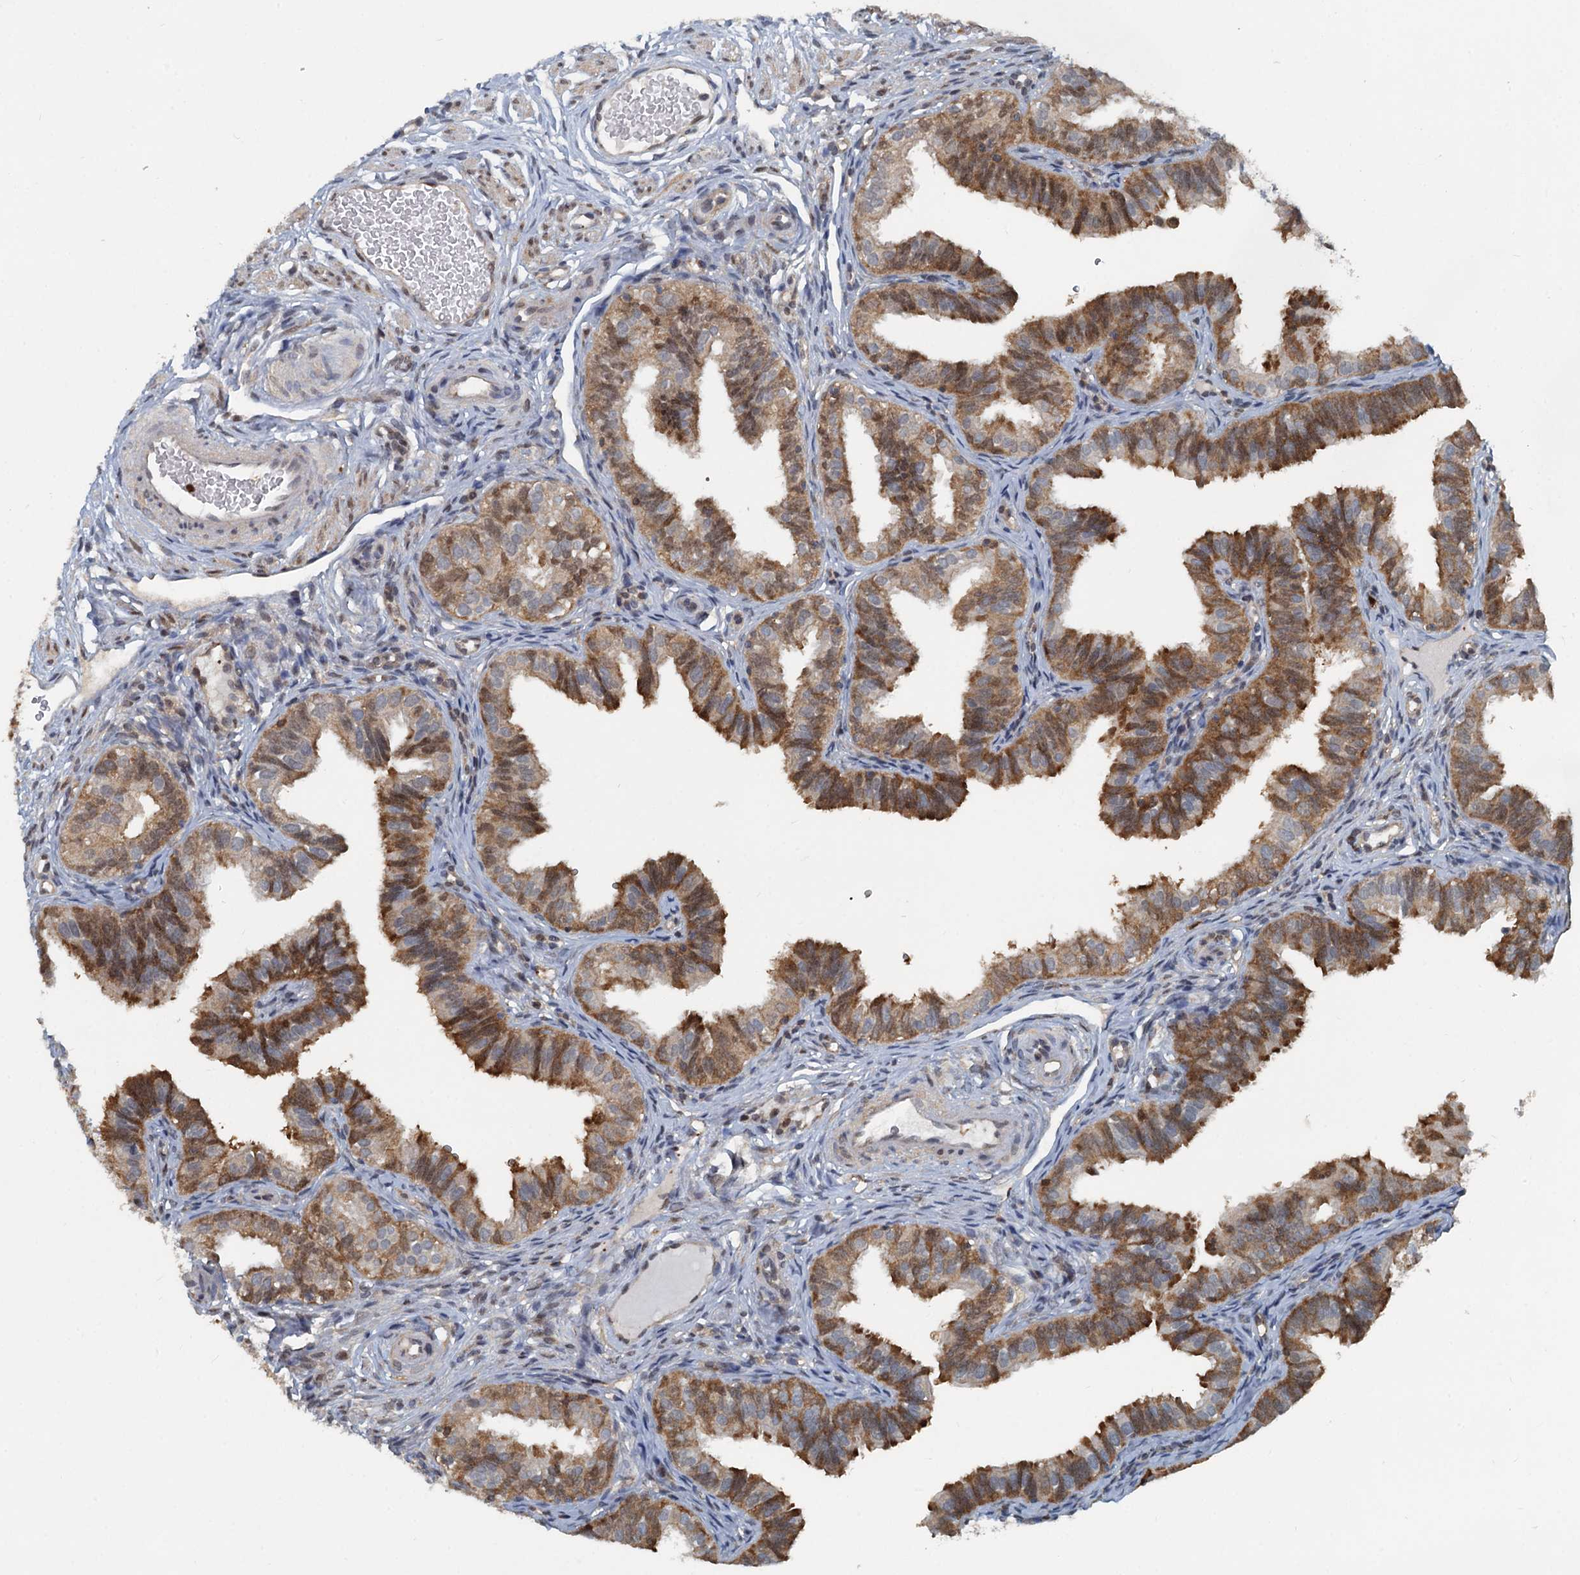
{"staining": {"intensity": "strong", "quantity": ">75%", "location": "cytoplasmic/membranous"}, "tissue": "fallopian tube", "cell_type": "Glandular cells", "image_type": "normal", "snomed": [{"axis": "morphology", "description": "Normal tissue, NOS"}, {"axis": "topography", "description": "Fallopian tube"}], "caption": "The photomicrograph exhibits a brown stain indicating the presence of a protein in the cytoplasmic/membranous of glandular cells in fallopian tube. The protein is stained brown, and the nuclei are stained in blue (DAB (3,3'-diaminobenzidine) IHC with brightfield microscopy, high magnification).", "gene": "GPI", "patient": {"sex": "female", "age": 35}}